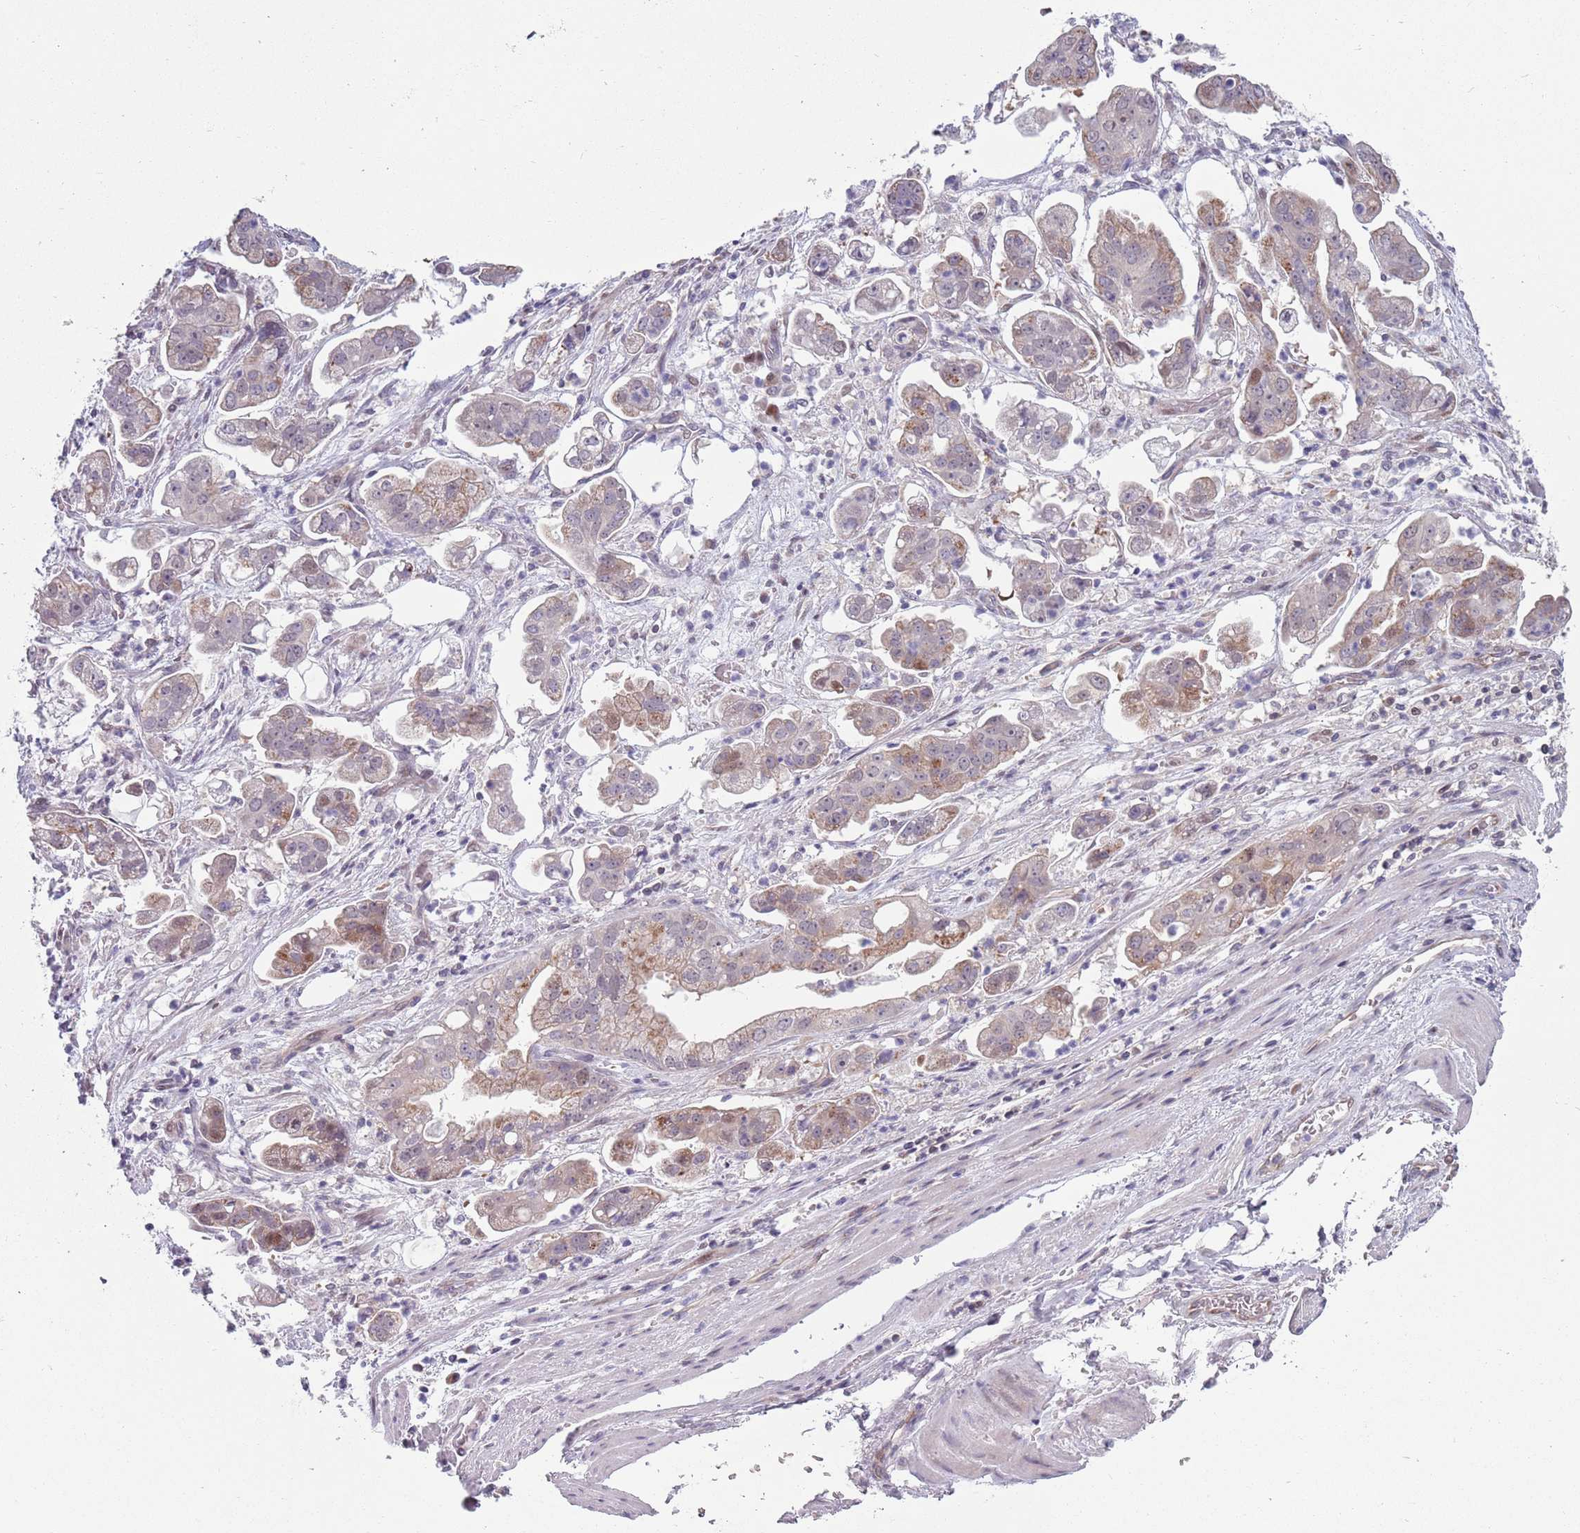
{"staining": {"intensity": "weak", "quantity": ">75%", "location": "cytoplasmic/membranous"}, "tissue": "stomach cancer", "cell_type": "Tumor cells", "image_type": "cancer", "snomed": [{"axis": "morphology", "description": "Adenocarcinoma, NOS"}, {"axis": "topography", "description": "Stomach"}], "caption": "DAB (3,3'-diaminobenzidine) immunohistochemical staining of stomach cancer reveals weak cytoplasmic/membranous protein expression in about >75% of tumor cells.", "gene": "CLNS1A", "patient": {"sex": "male", "age": 62}}